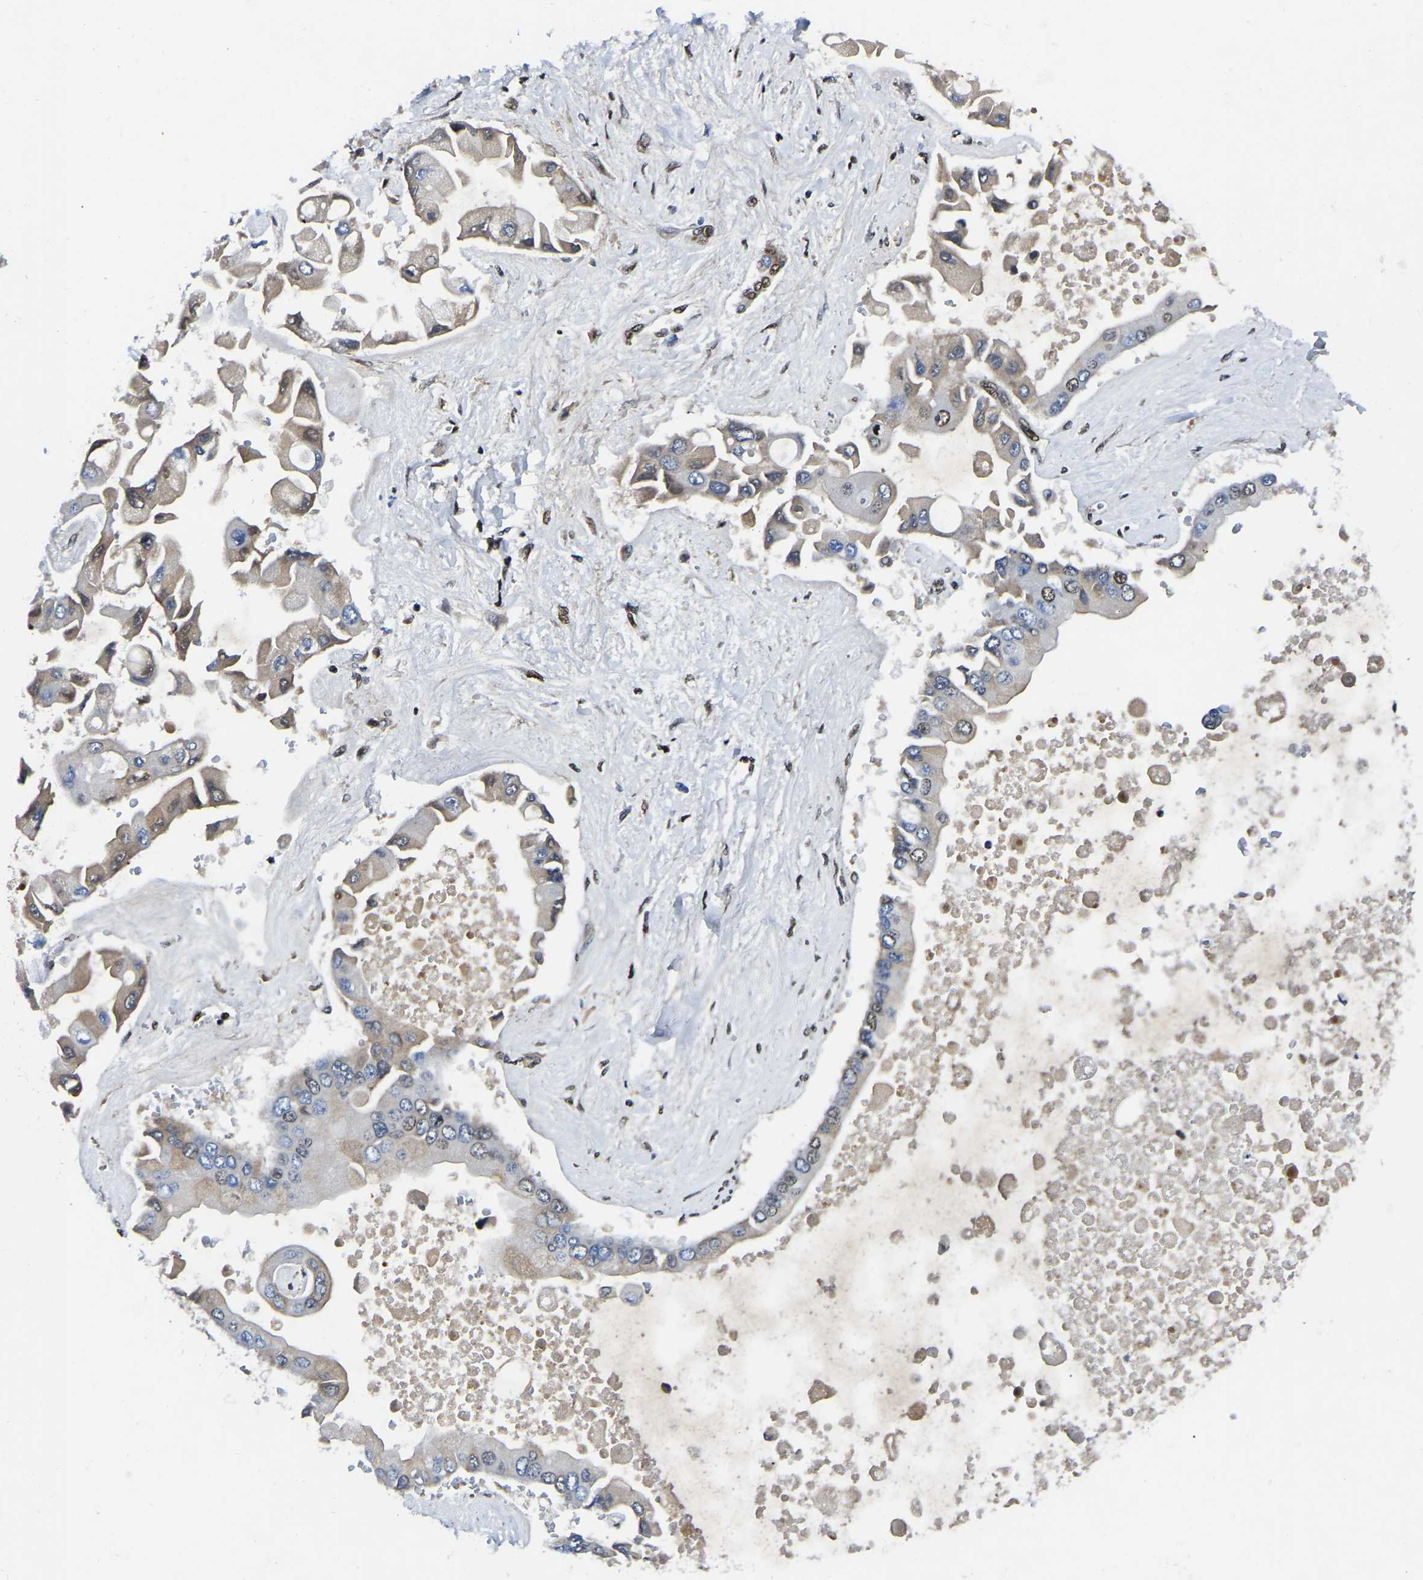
{"staining": {"intensity": "negative", "quantity": "none", "location": "none"}, "tissue": "liver cancer", "cell_type": "Tumor cells", "image_type": "cancer", "snomed": [{"axis": "morphology", "description": "Cholangiocarcinoma"}, {"axis": "topography", "description": "Liver"}], "caption": "Tumor cells show no significant protein staining in liver cancer (cholangiocarcinoma).", "gene": "TRIM35", "patient": {"sex": "male", "age": 50}}